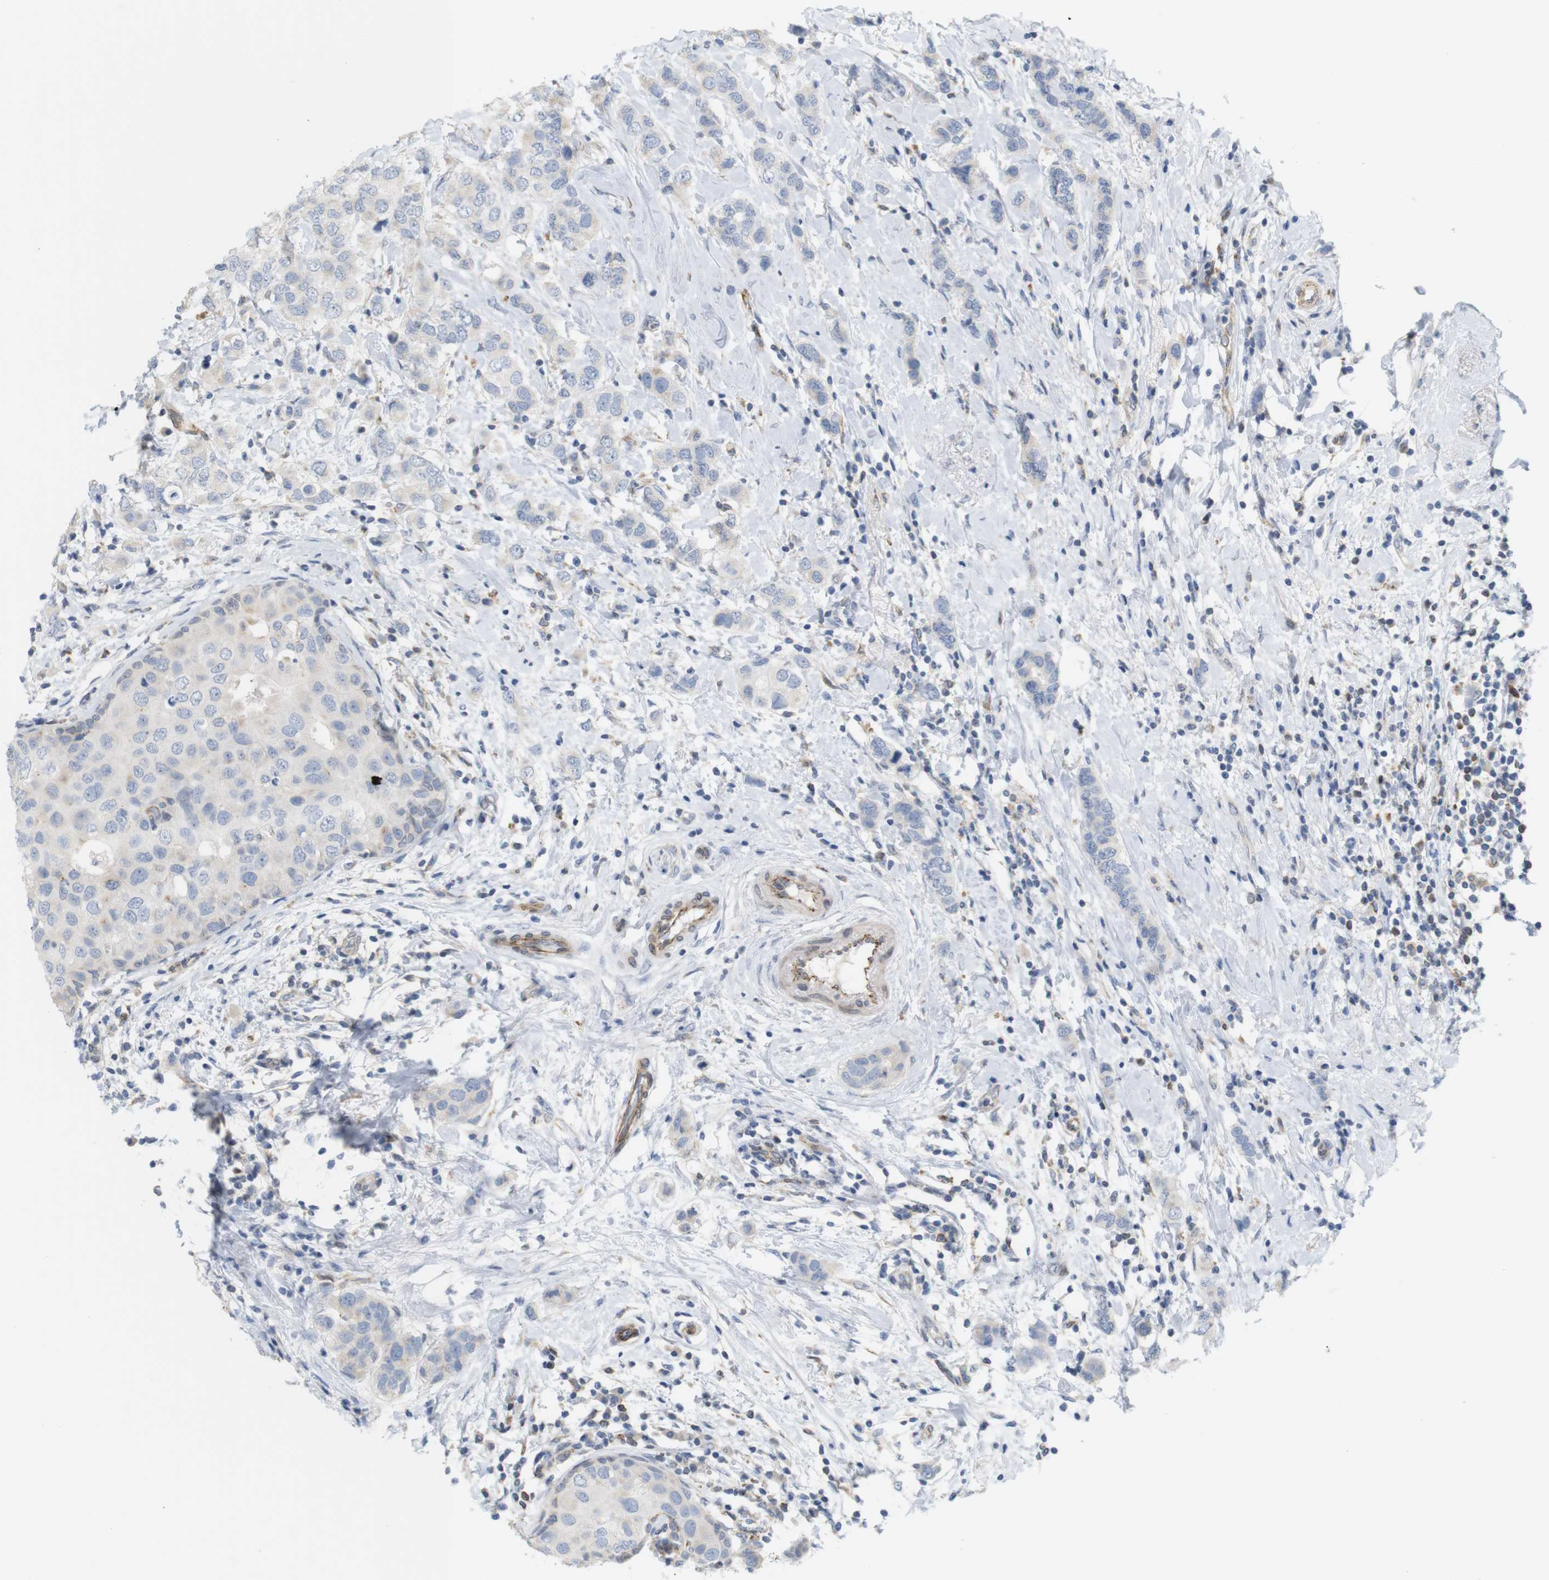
{"staining": {"intensity": "negative", "quantity": "none", "location": "none"}, "tissue": "breast cancer", "cell_type": "Tumor cells", "image_type": "cancer", "snomed": [{"axis": "morphology", "description": "Duct carcinoma"}, {"axis": "topography", "description": "Breast"}], "caption": "A photomicrograph of breast cancer stained for a protein reveals no brown staining in tumor cells.", "gene": "ITPR1", "patient": {"sex": "female", "age": 50}}